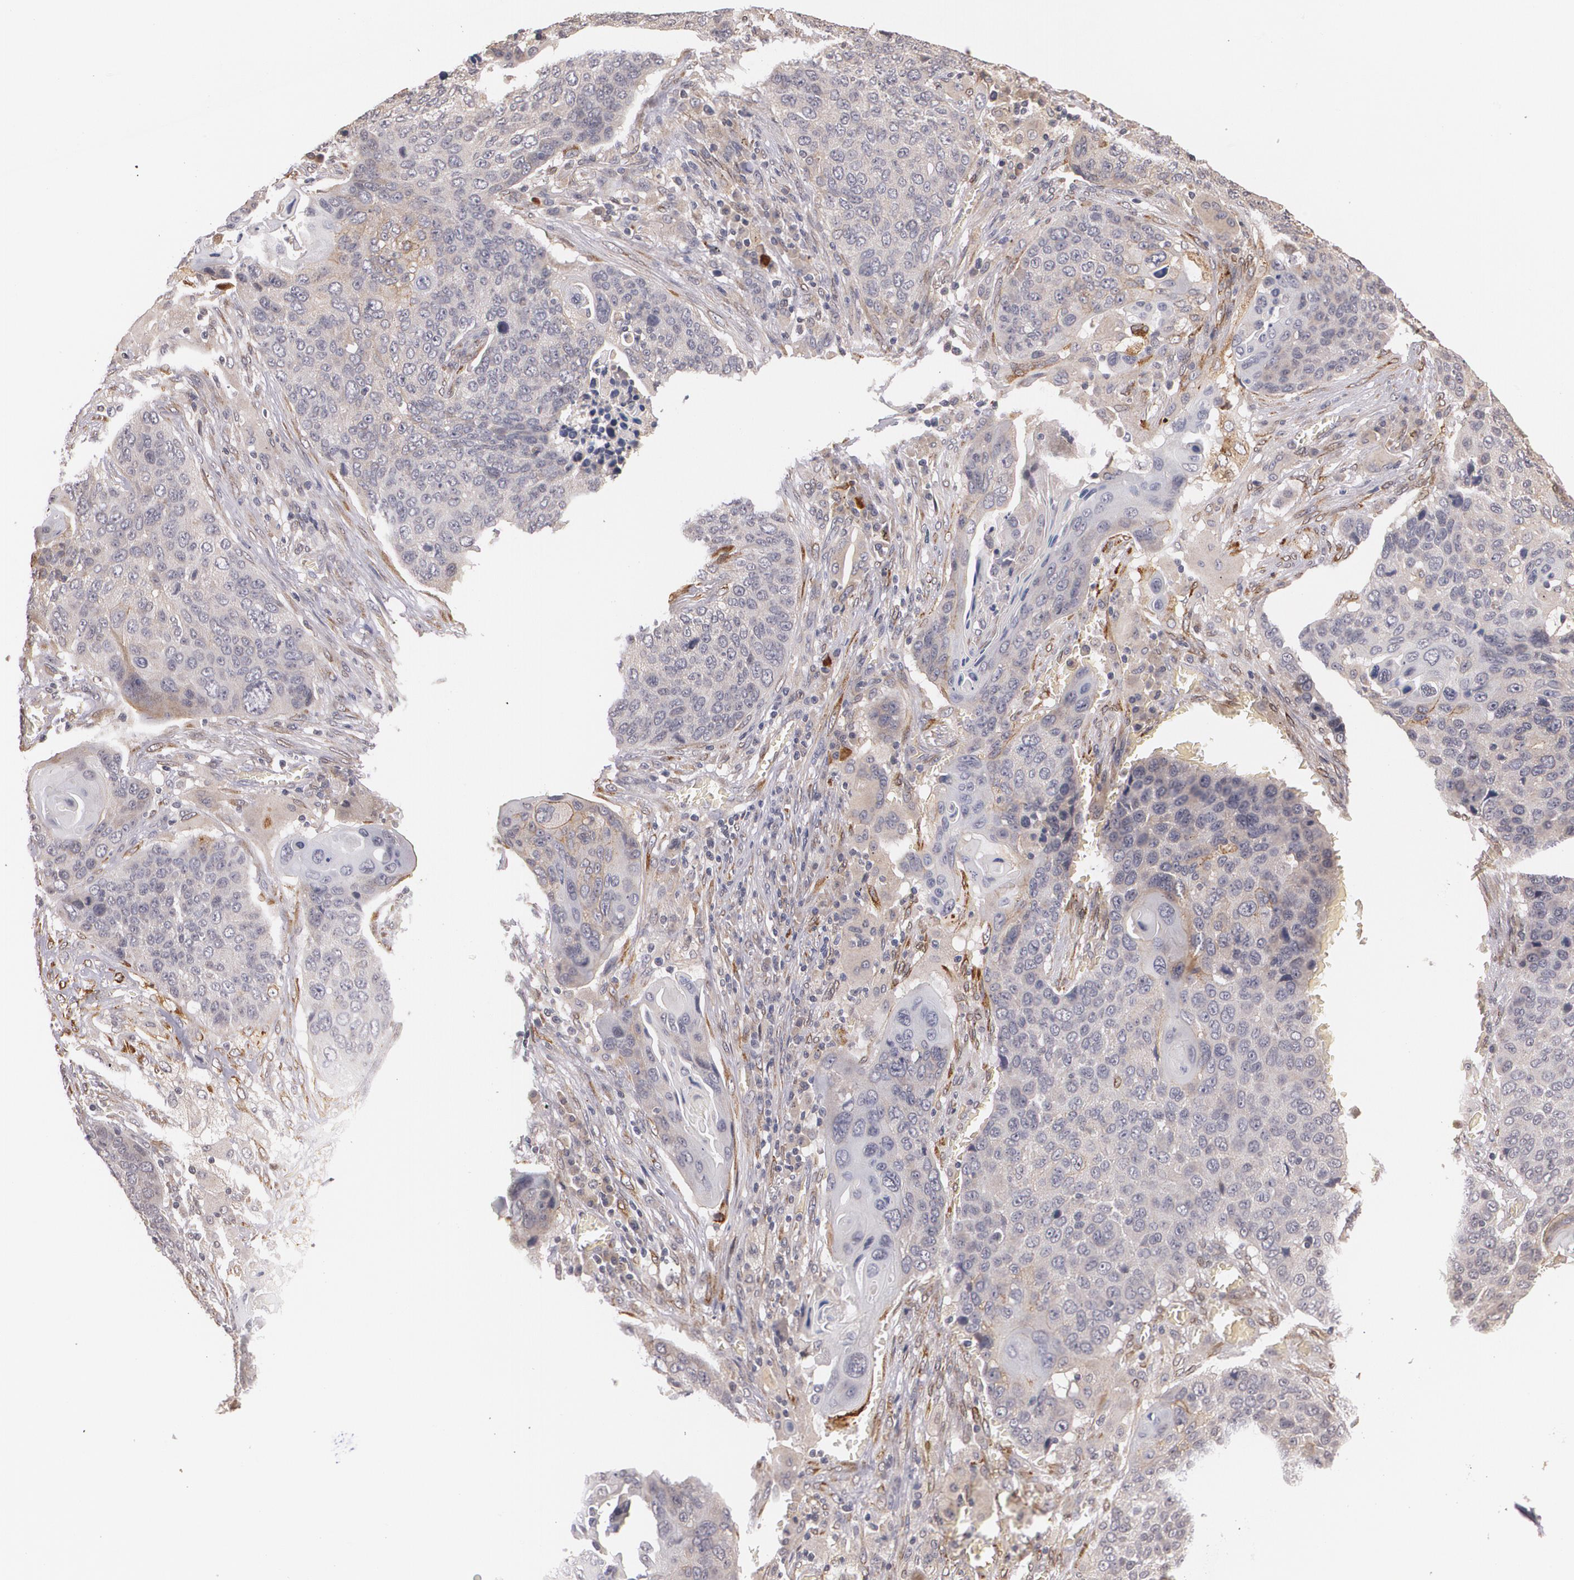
{"staining": {"intensity": "weak", "quantity": "<25%", "location": "cytoplasmic/membranous"}, "tissue": "lung cancer", "cell_type": "Tumor cells", "image_type": "cancer", "snomed": [{"axis": "morphology", "description": "Squamous cell carcinoma, NOS"}, {"axis": "topography", "description": "Lung"}], "caption": "Tumor cells show no significant protein expression in lung squamous cell carcinoma.", "gene": "IFNGR2", "patient": {"sex": "male", "age": 68}}